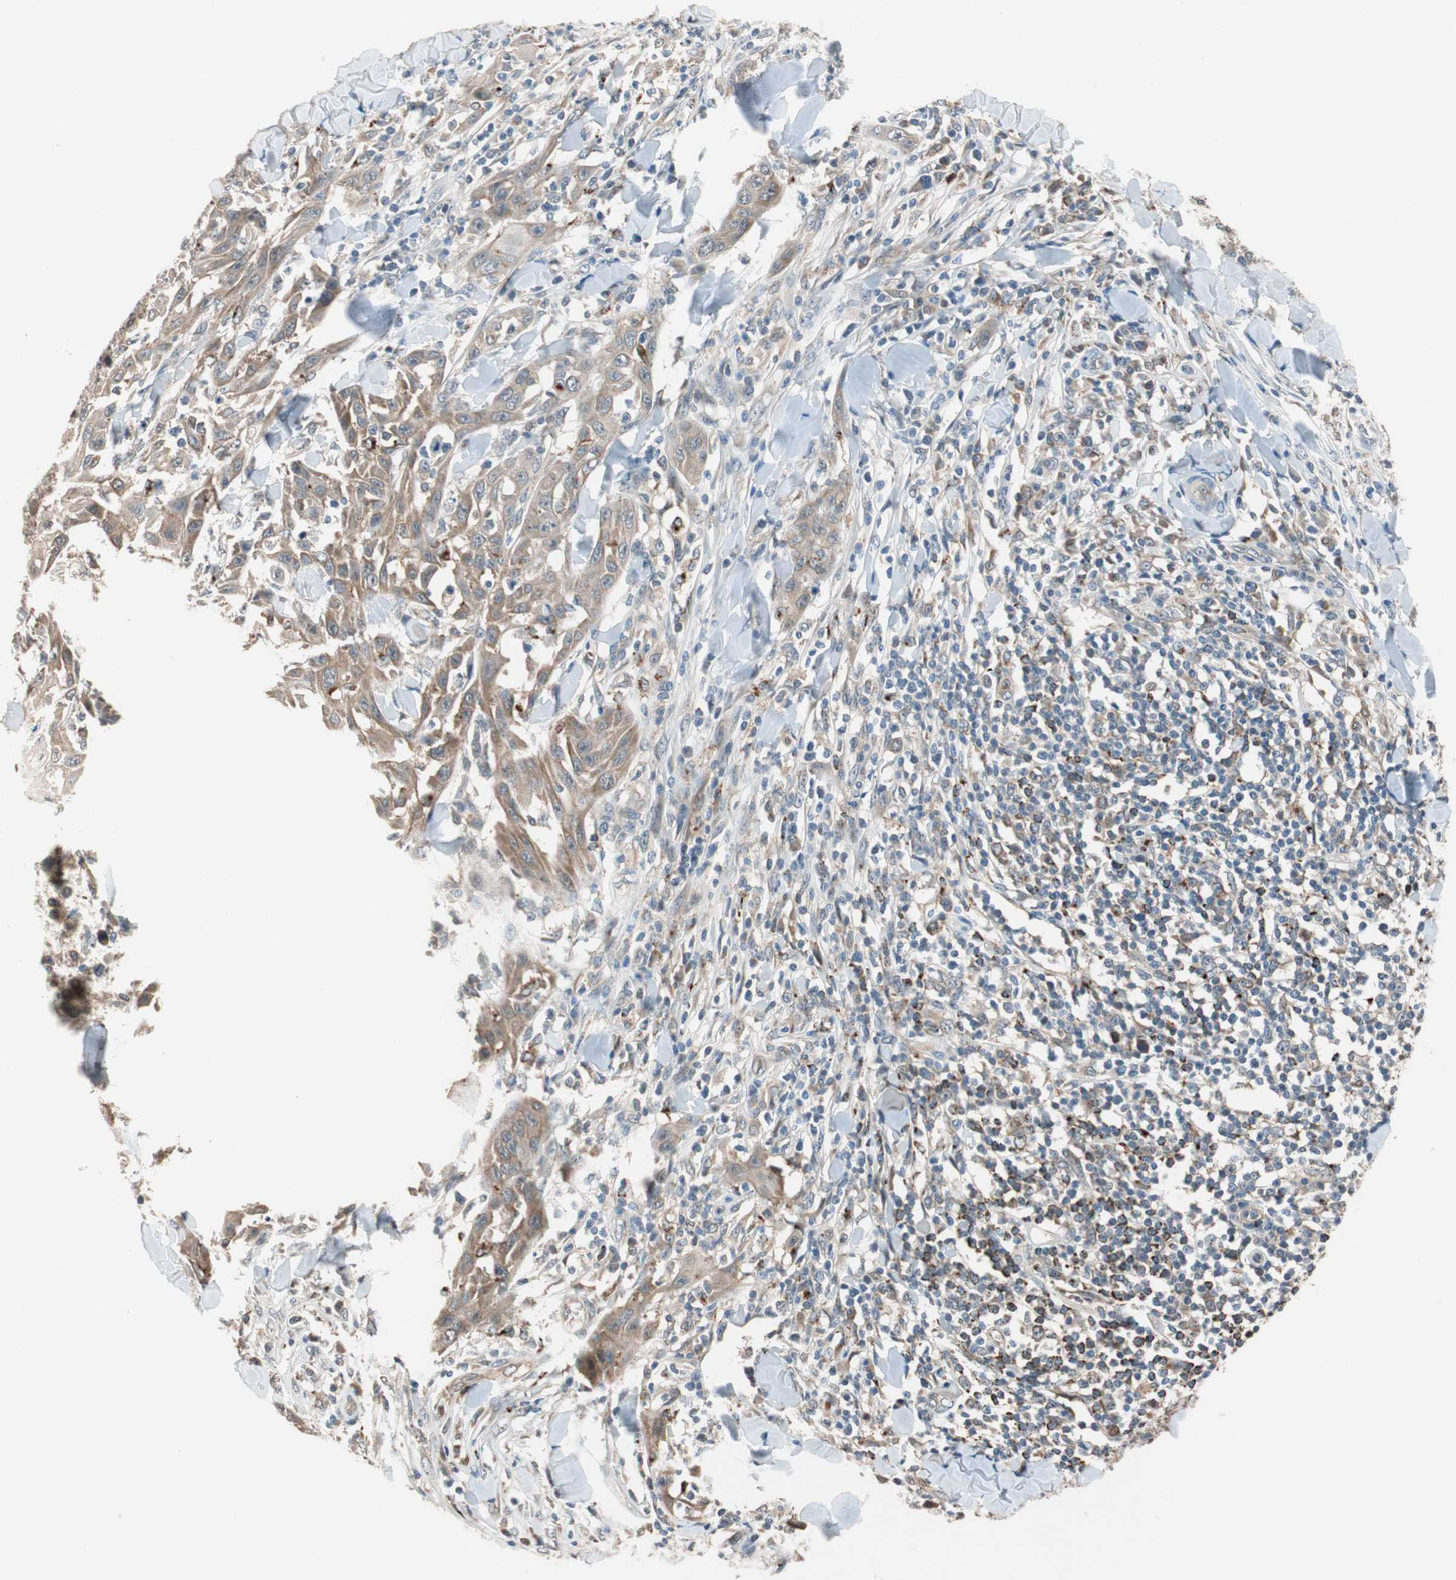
{"staining": {"intensity": "moderate", "quantity": ">75%", "location": "cytoplasmic/membranous"}, "tissue": "skin cancer", "cell_type": "Tumor cells", "image_type": "cancer", "snomed": [{"axis": "morphology", "description": "Squamous cell carcinoma, NOS"}, {"axis": "topography", "description": "Skin"}], "caption": "IHC of skin squamous cell carcinoma displays medium levels of moderate cytoplasmic/membranous expression in about >75% of tumor cells.", "gene": "PIK3R3", "patient": {"sex": "male", "age": 24}}